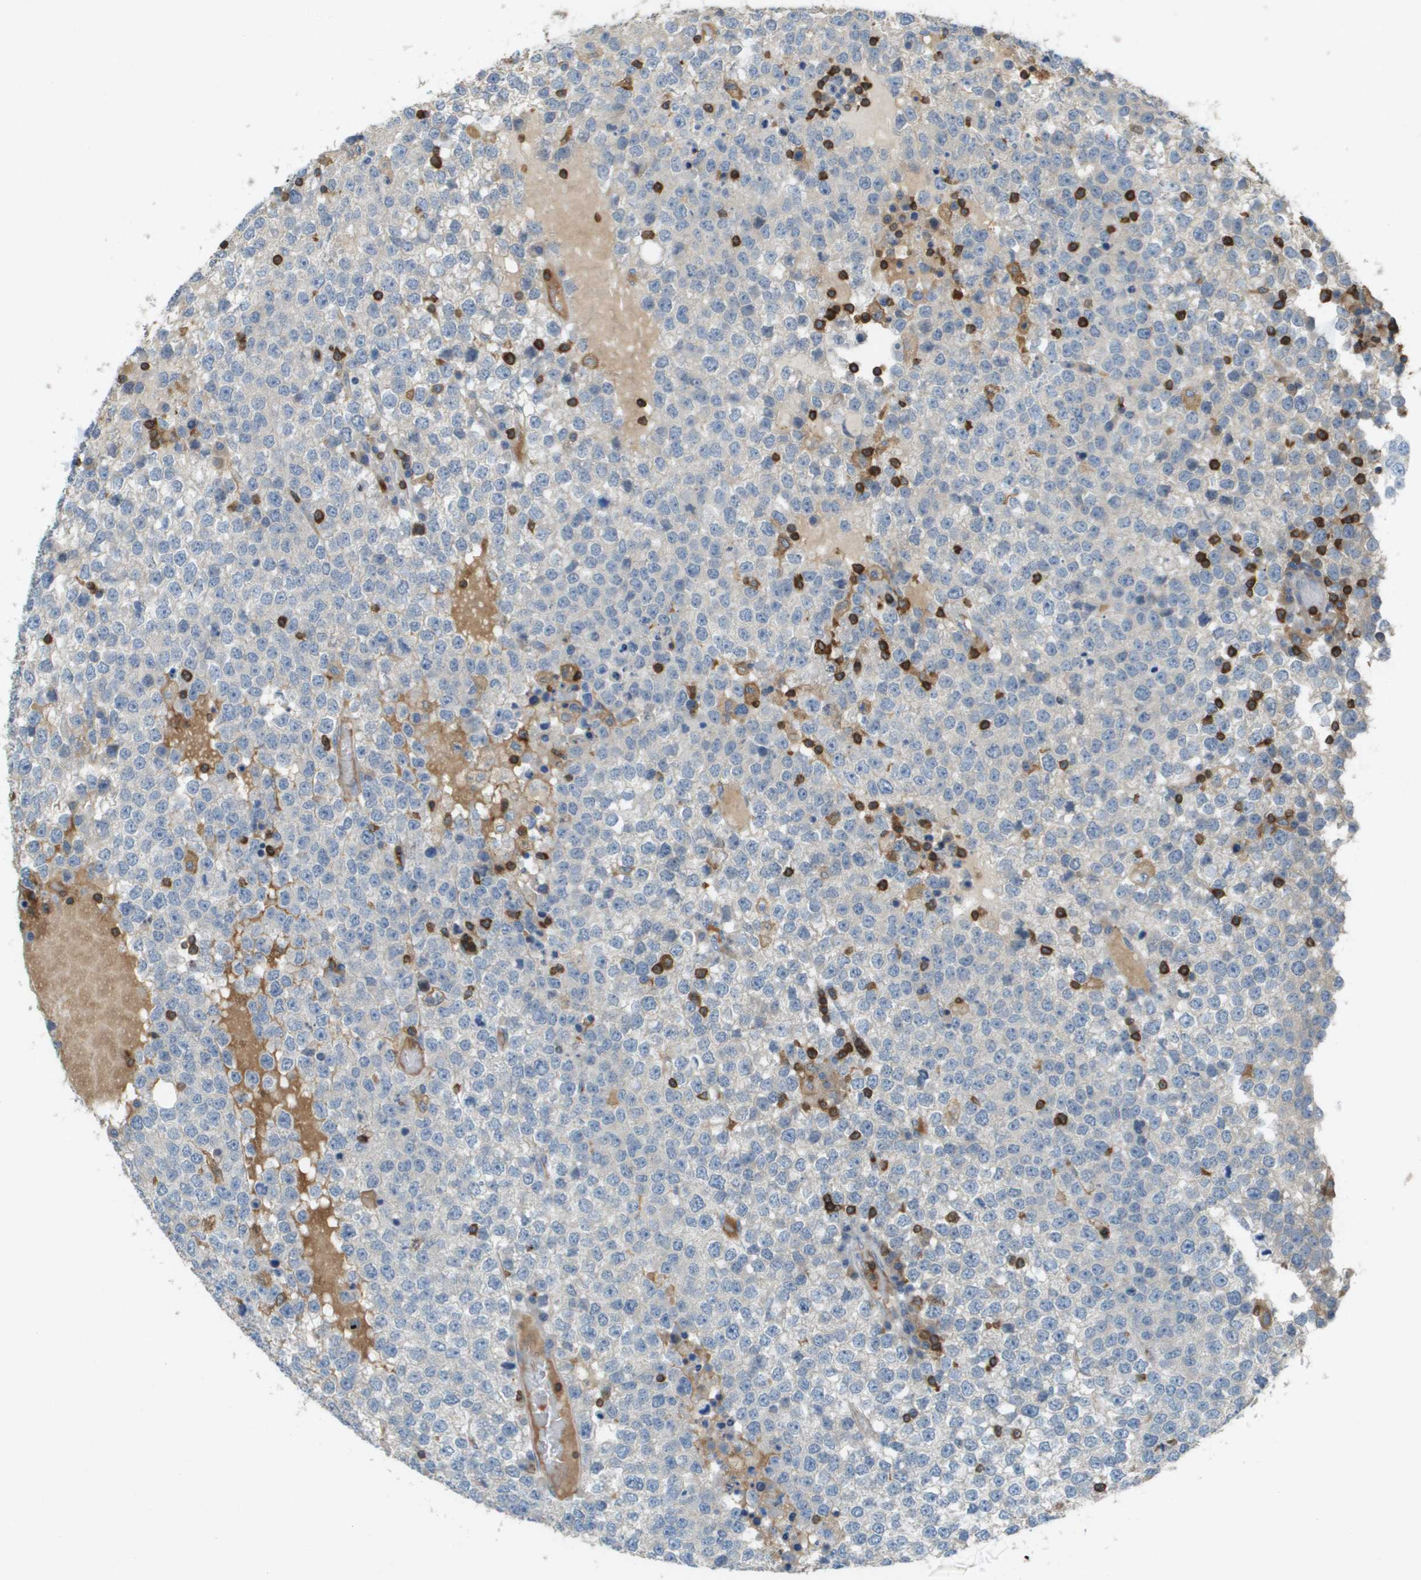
{"staining": {"intensity": "negative", "quantity": "none", "location": "none"}, "tissue": "testis cancer", "cell_type": "Tumor cells", "image_type": "cancer", "snomed": [{"axis": "morphology", "description": "Seminoma, NOS"}, {"axis": "topography", "description": "Testis"}], "caption": "Immunohistochemical staining of testis seminoma demonstrates no significant expression in tumor cells.", "gene": "APBB1IP", "patient": {"sex": "male", "age": 65}}